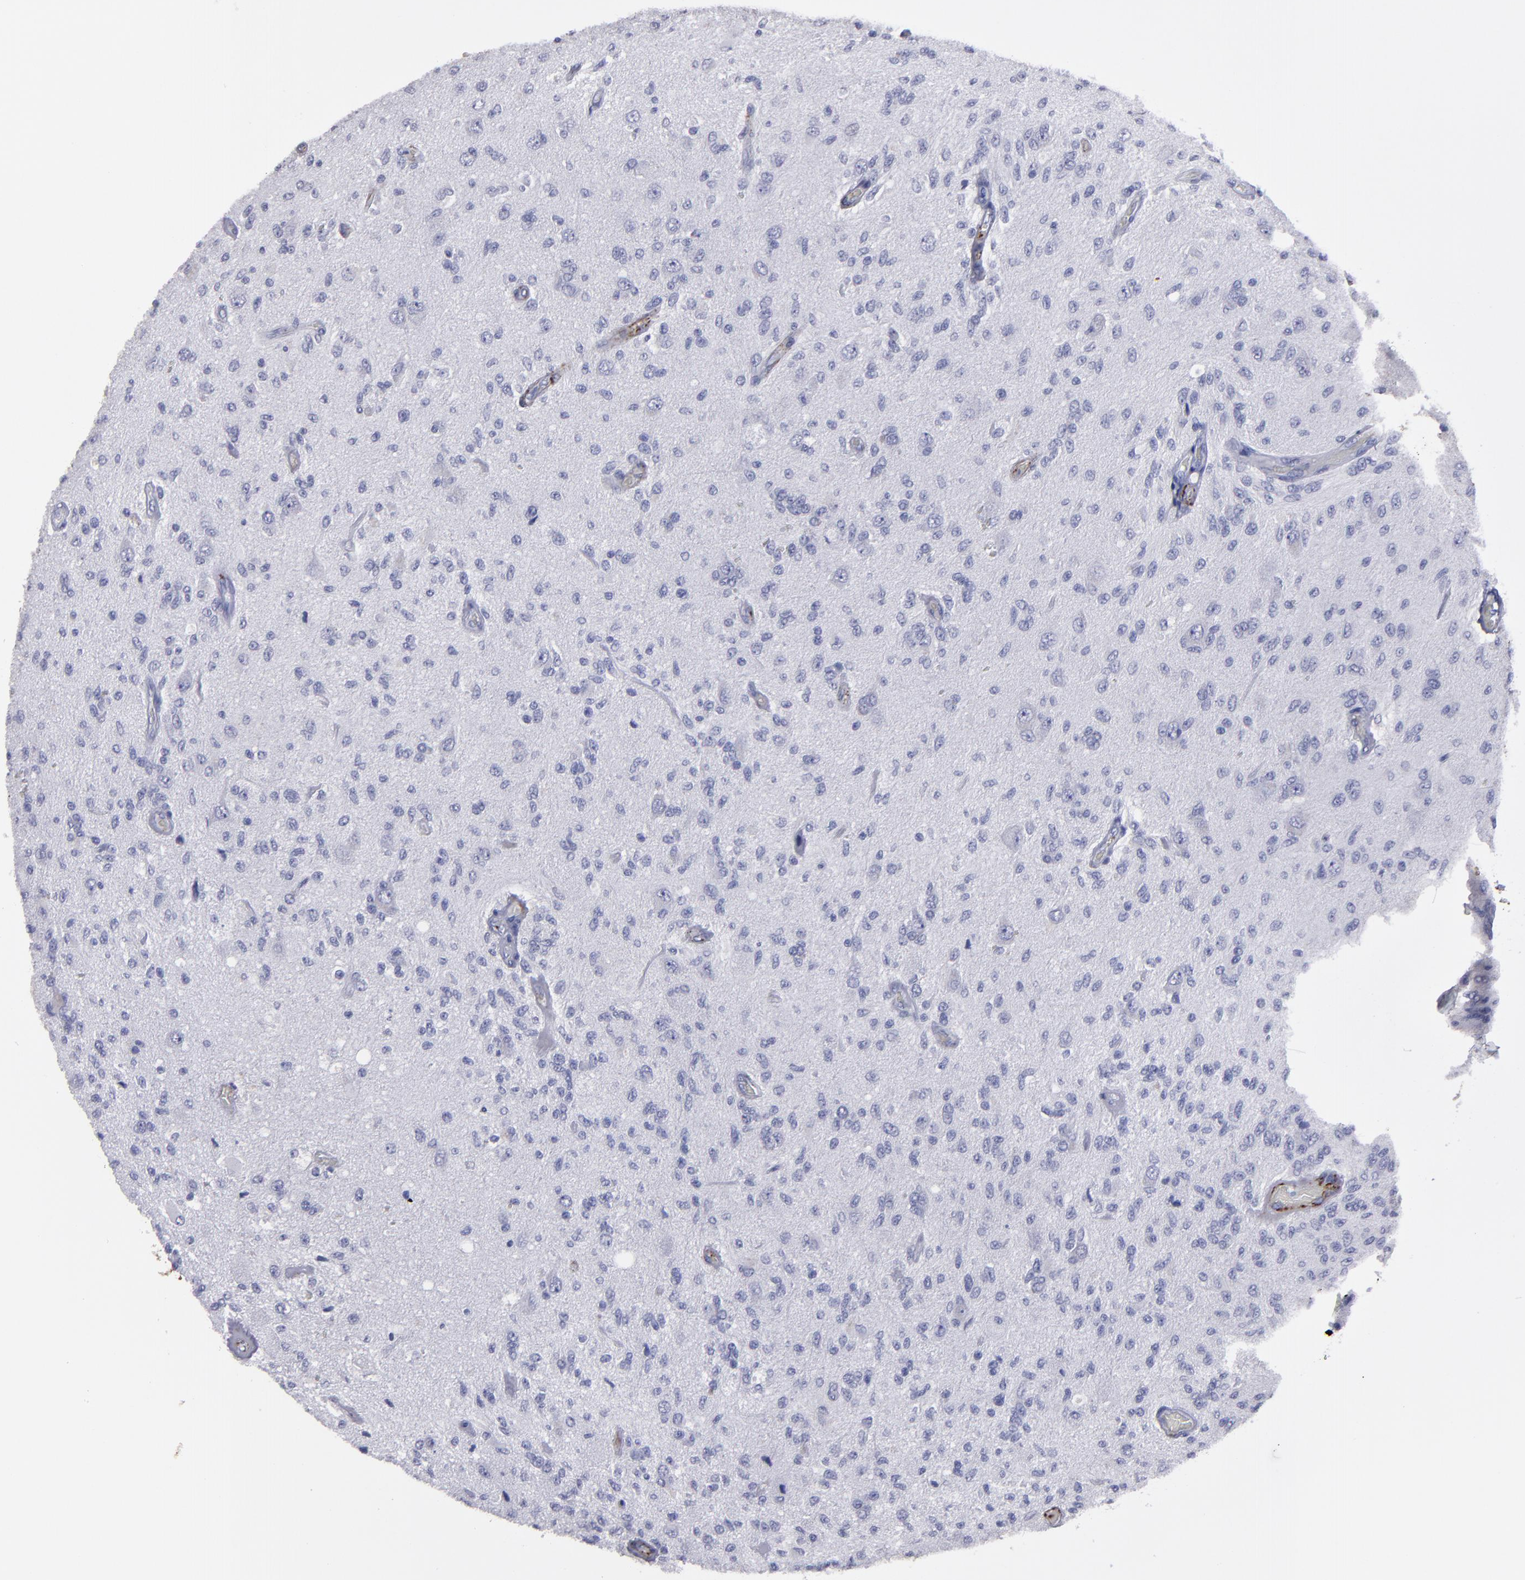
{"staining": {"intensity": "negative", "quantity": "none", "location": "none"}, "tissue": "glioma", "cell_type": "Tumor cells", "image_type": "cancer", "snomed": [{"axis": "morphology", "description": "Normal tissue, NOS"}, {"axis": "morphology", "description": "Glioma, malignant, High grade"}, {"axis": "topography", "description": "Cerebral cortex"}], "caption": "Immunohistochemistry histopathology image of human glioma stained for a protein (brown), which exhibits no positivity in tumor cells.", "gene": "CD36", "patient": {"sex": "male", "age": 77}}